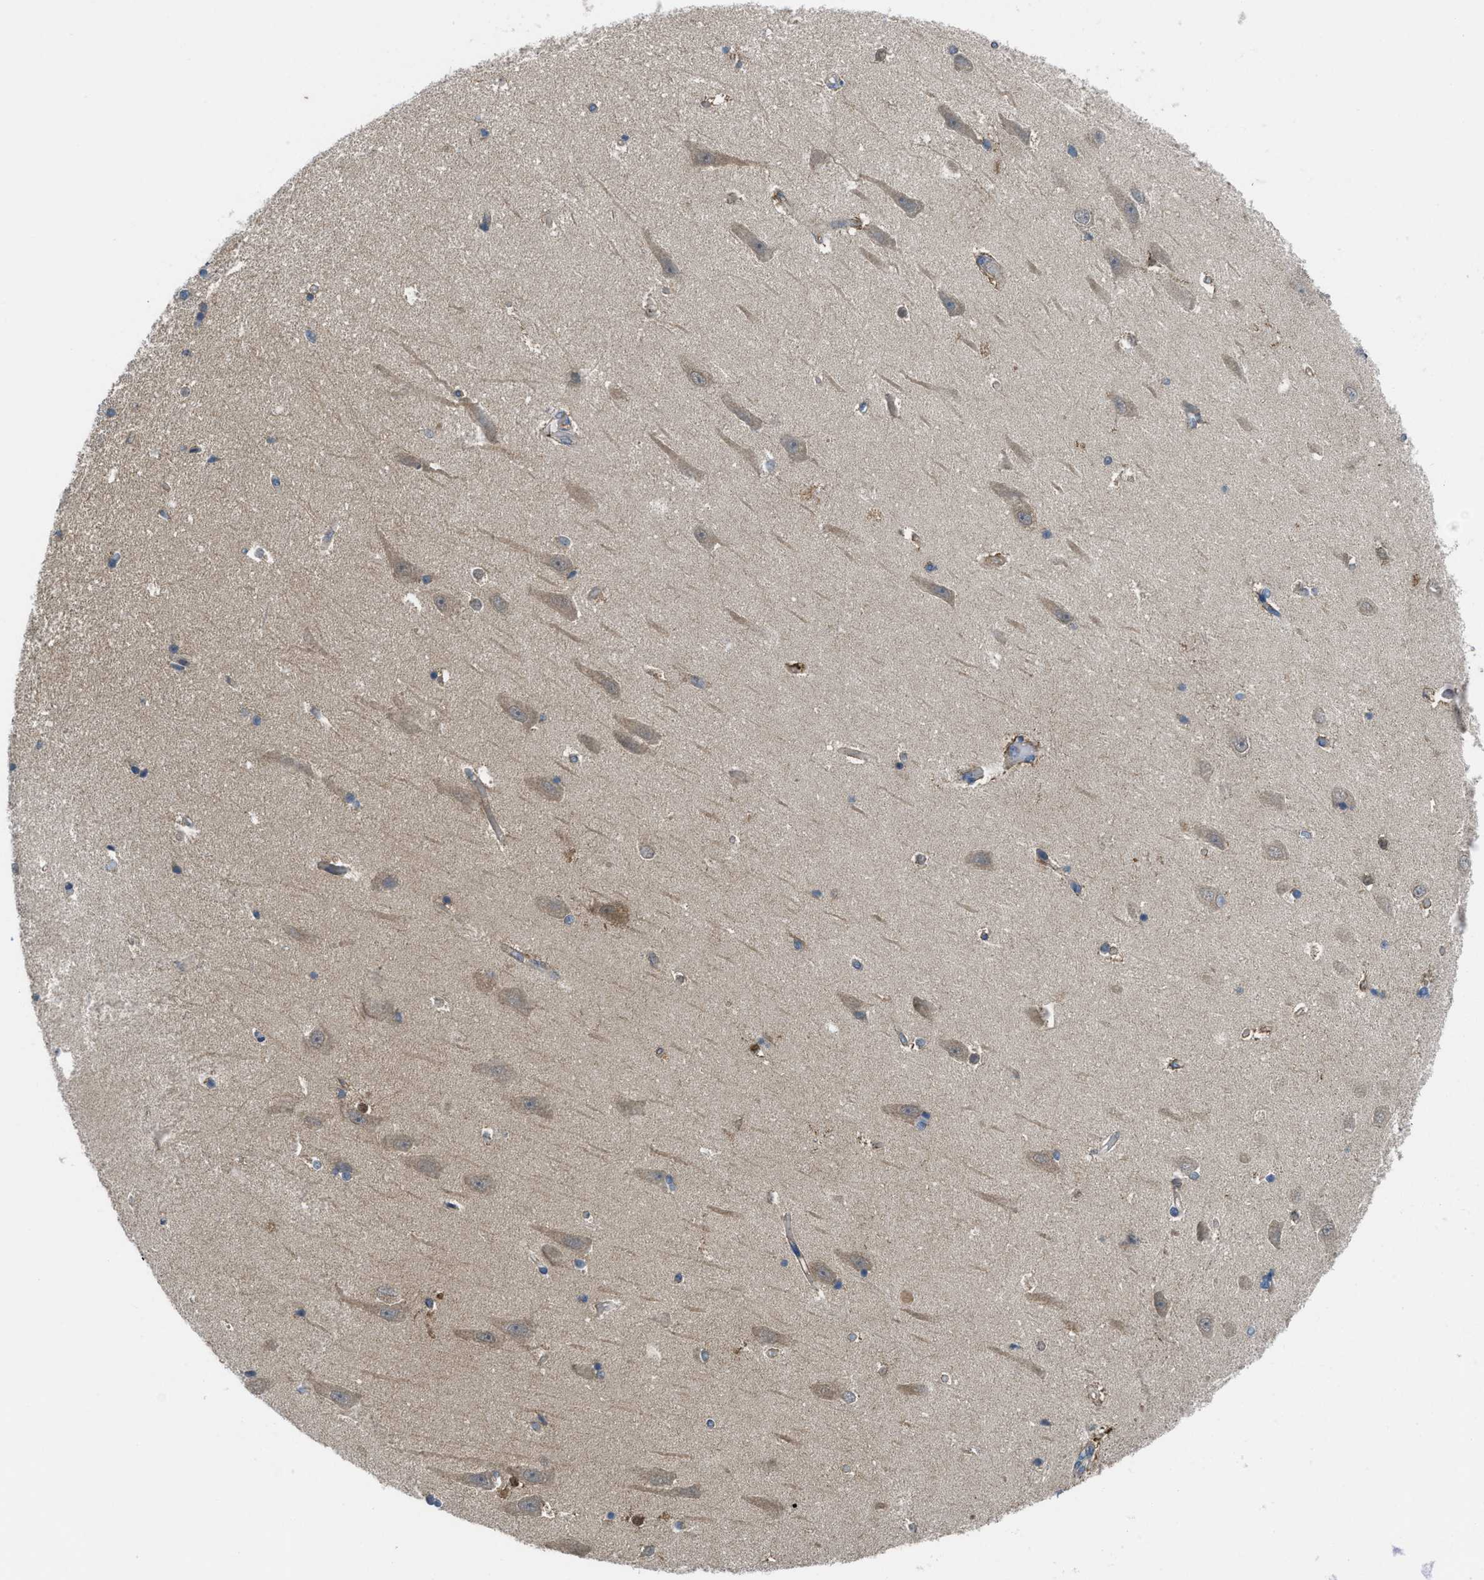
{"staining": {"intensity": "moderate", "quantity": "<25%", "location": "cytoplasmic/membranous"}, "tissue": "hippocampus", "cell_type": "Glial cells", "image_type": "normal", "snomed": [{"axis": "morphology", "description": "Normal tissue, NOS"}, {"axis": "topography", "description": "Hippocampus"}], "caption": "IHC (DAB (3,3'-diaminobenzidine)) staining of normal hippocampus exhibits moderate cytoplasmic/membranous protein expression in about <25% of glial cells. The protein is shown in brown color, while the nuclei are stained blue.", "gene": "BAZ2B", "patient": {"sex": "male", "age": 45}}